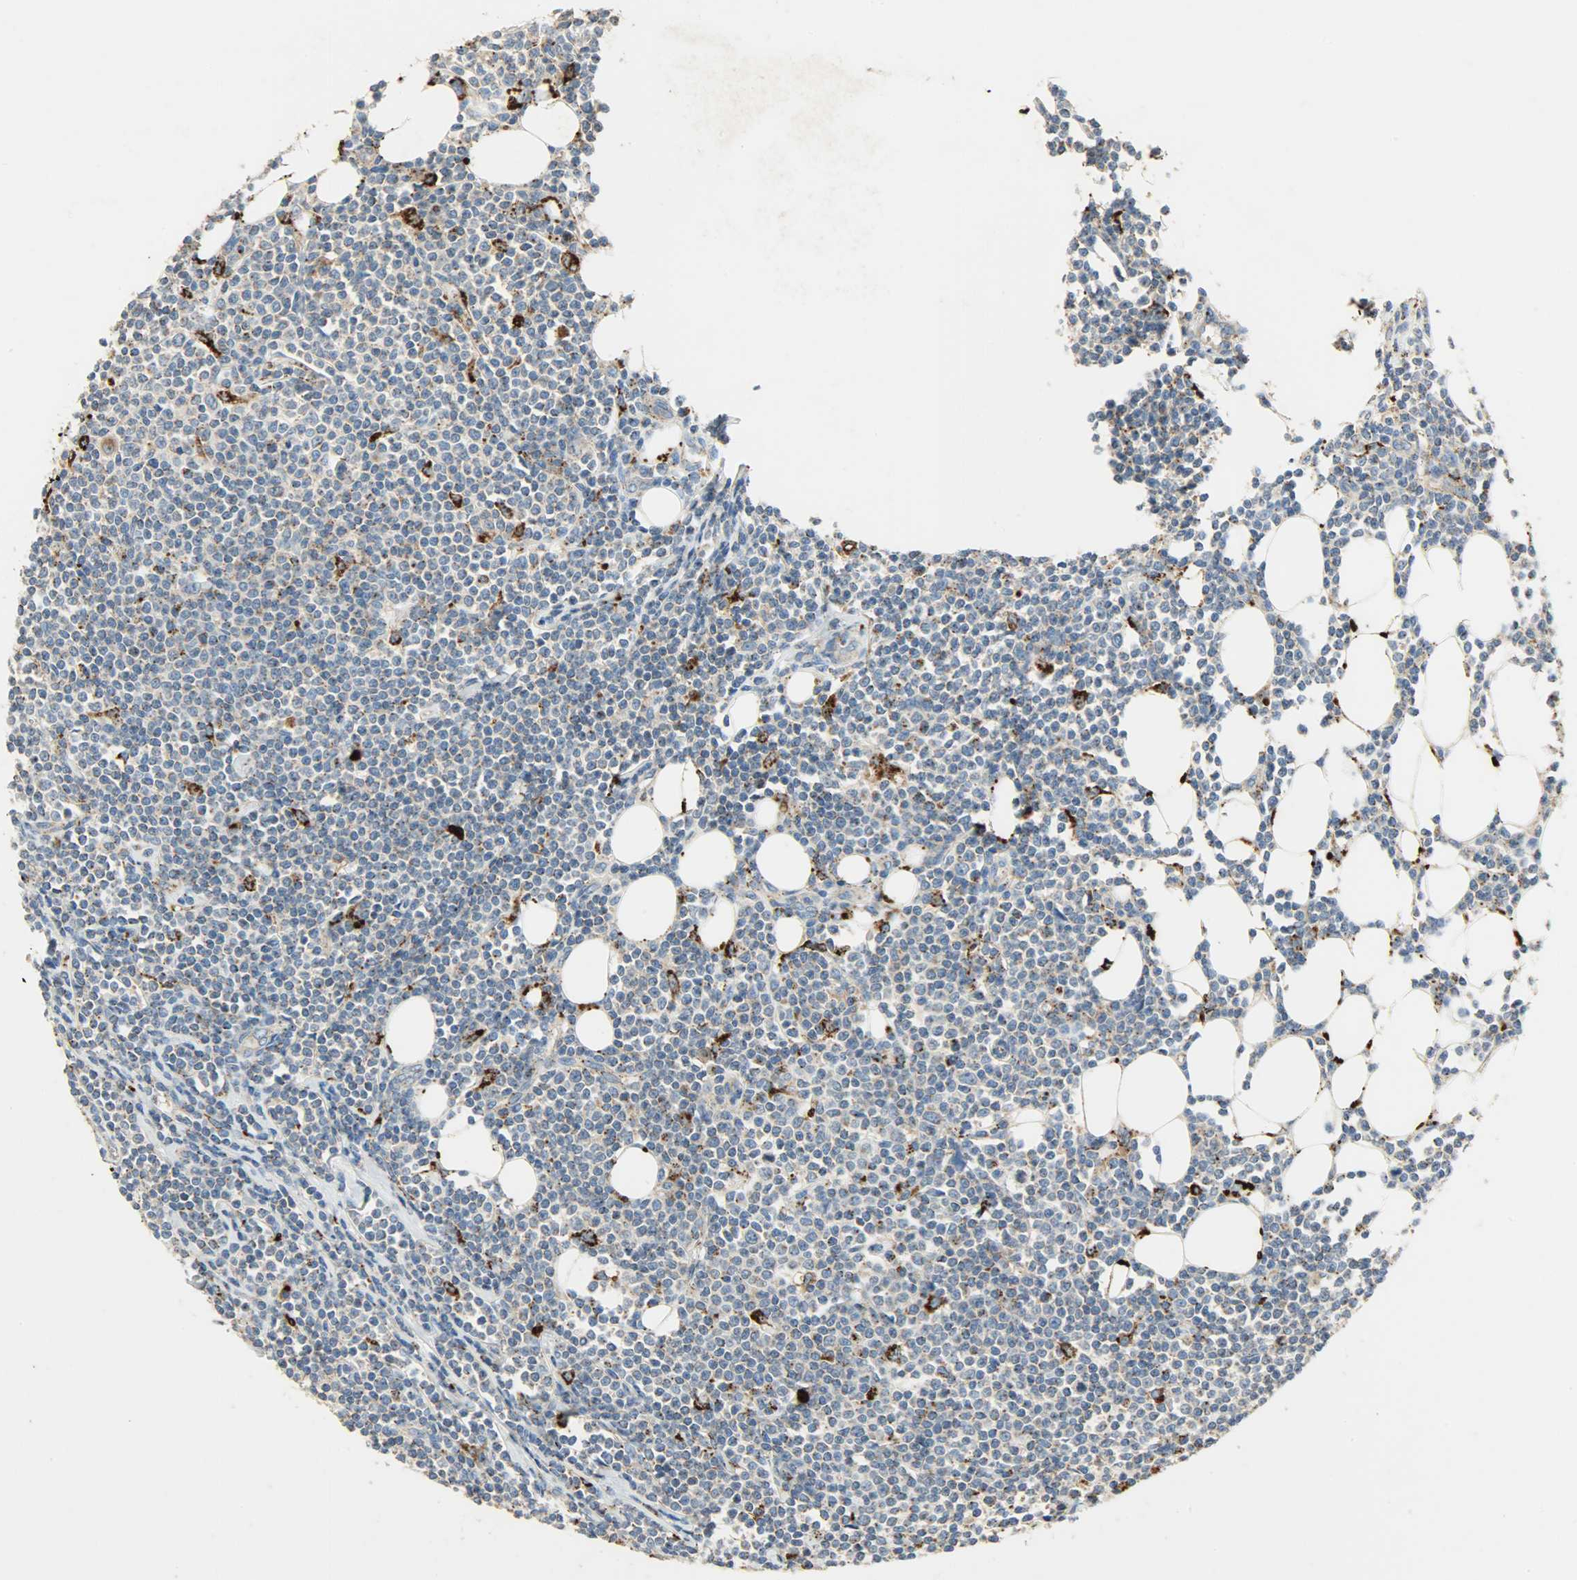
{"staining": {"intensity": "moderate", "quantity": "25%-75%", "location": "cytoplasmic/membranous"}, "tissue": "lymphoma", "cell_type": "Tumor cells", "image_type": "cancer", "snomed": [{"axis": "morphology", "description": "Malignant lymphoma, non-Hodgkin's type, Low grade"}, {"axis": "topography", "description": "Soft tissue"}], "caption": "A micrograph of human lymphoma stained for a protein displays moderate cytoplasmic/membranous brown staining in tumor cells.", "gene": "ASAH1", "patient": {"sex": "male", "age": 92}}